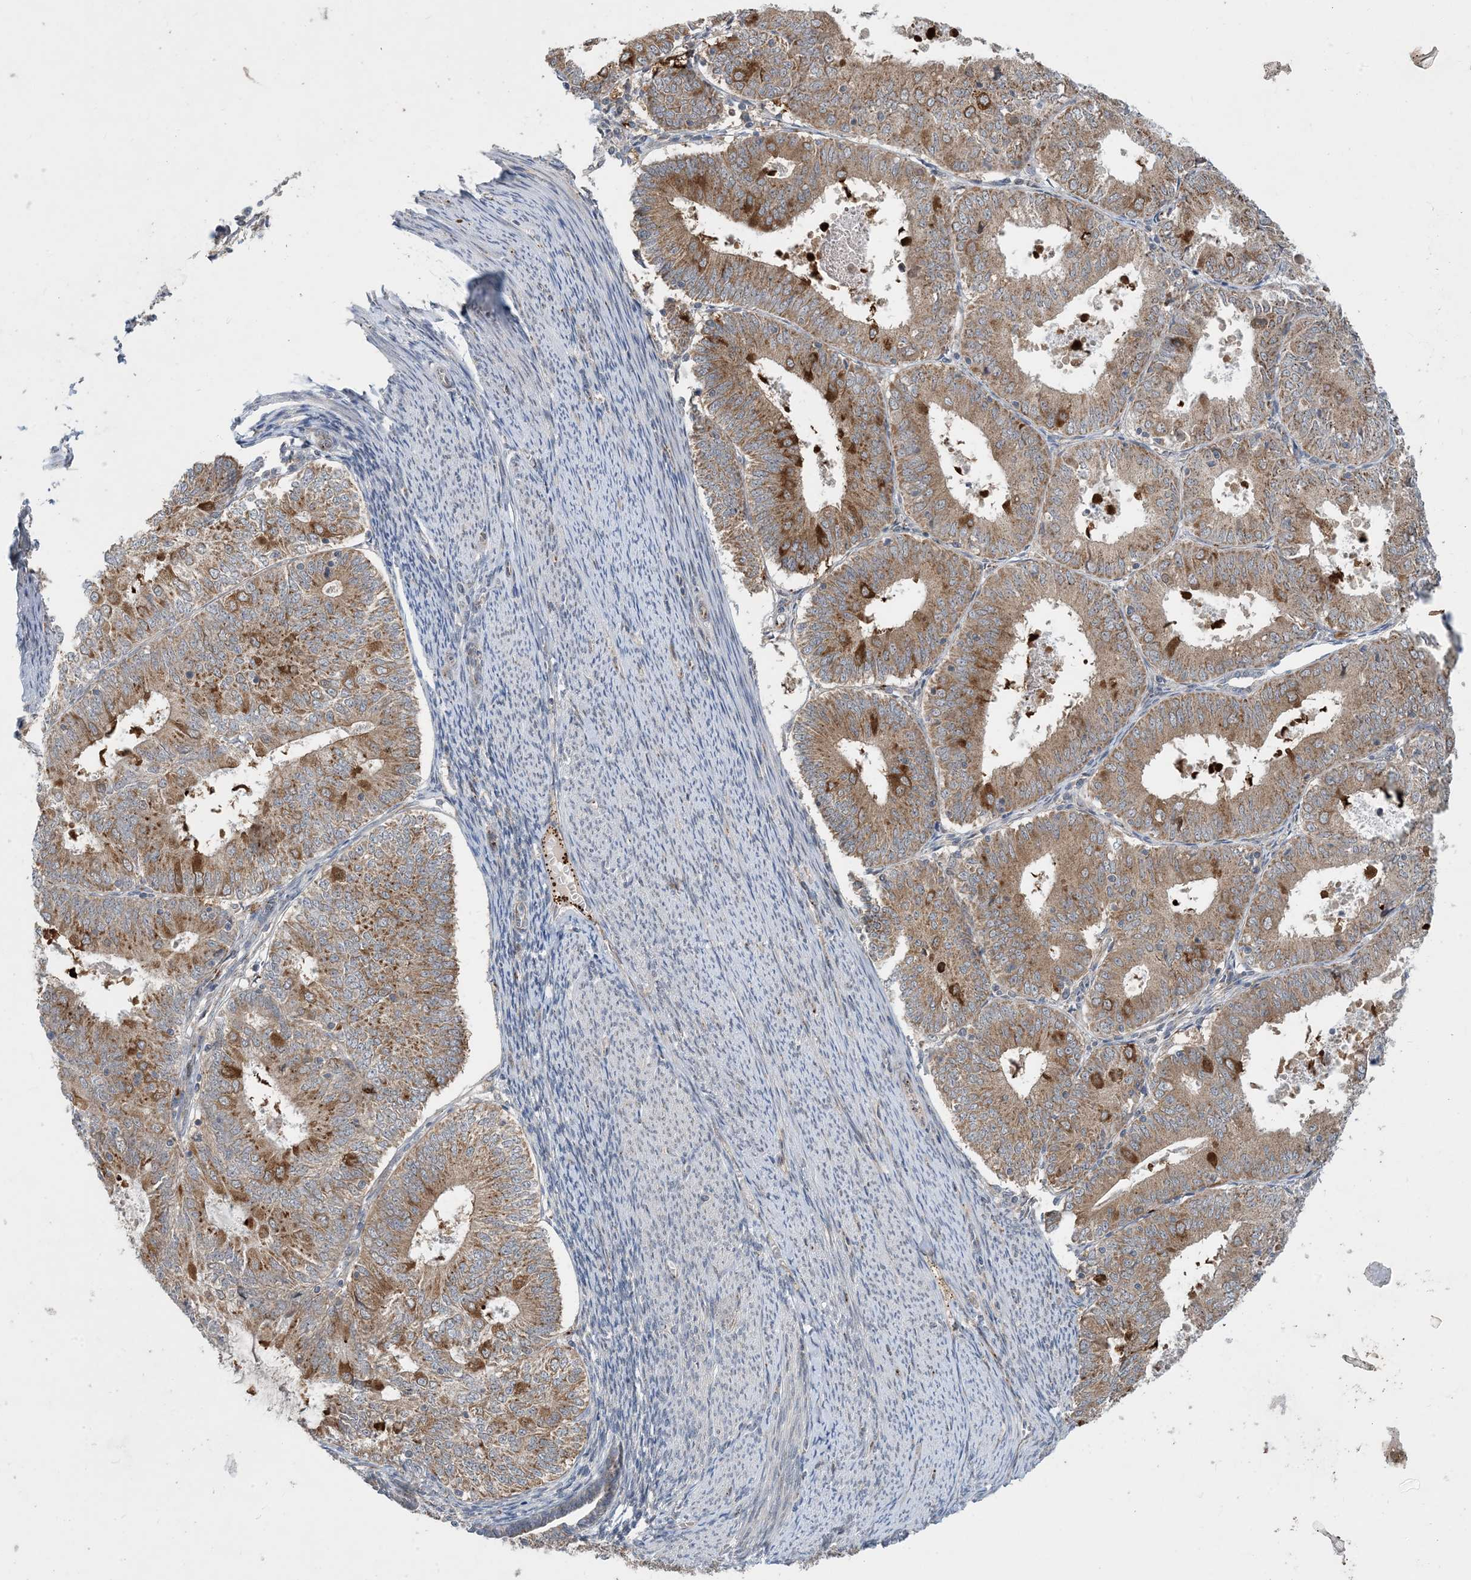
{"staining": {"intensity": "moderate", "quantity": ">75%", "location": "cytoplasmic/membranous"}, "tissue": "endometrial cancer", "cell_type": "Tumor cells", "image_type": "cancer", "snomed": [{"axis": "morphology", "description": "Adenocarcinoma, NOS"}, {"axis": "topography", "description": "Endometrium"}], "caption": "This is an image of immunohistochemistry (IHC) staining of endometrial adenocarcinoma, which shows moderate staining in the cytoplasmic/membranous of tumor cells.", "gene": "TINAG", "patient": {"sex": "female", "age": 57}}